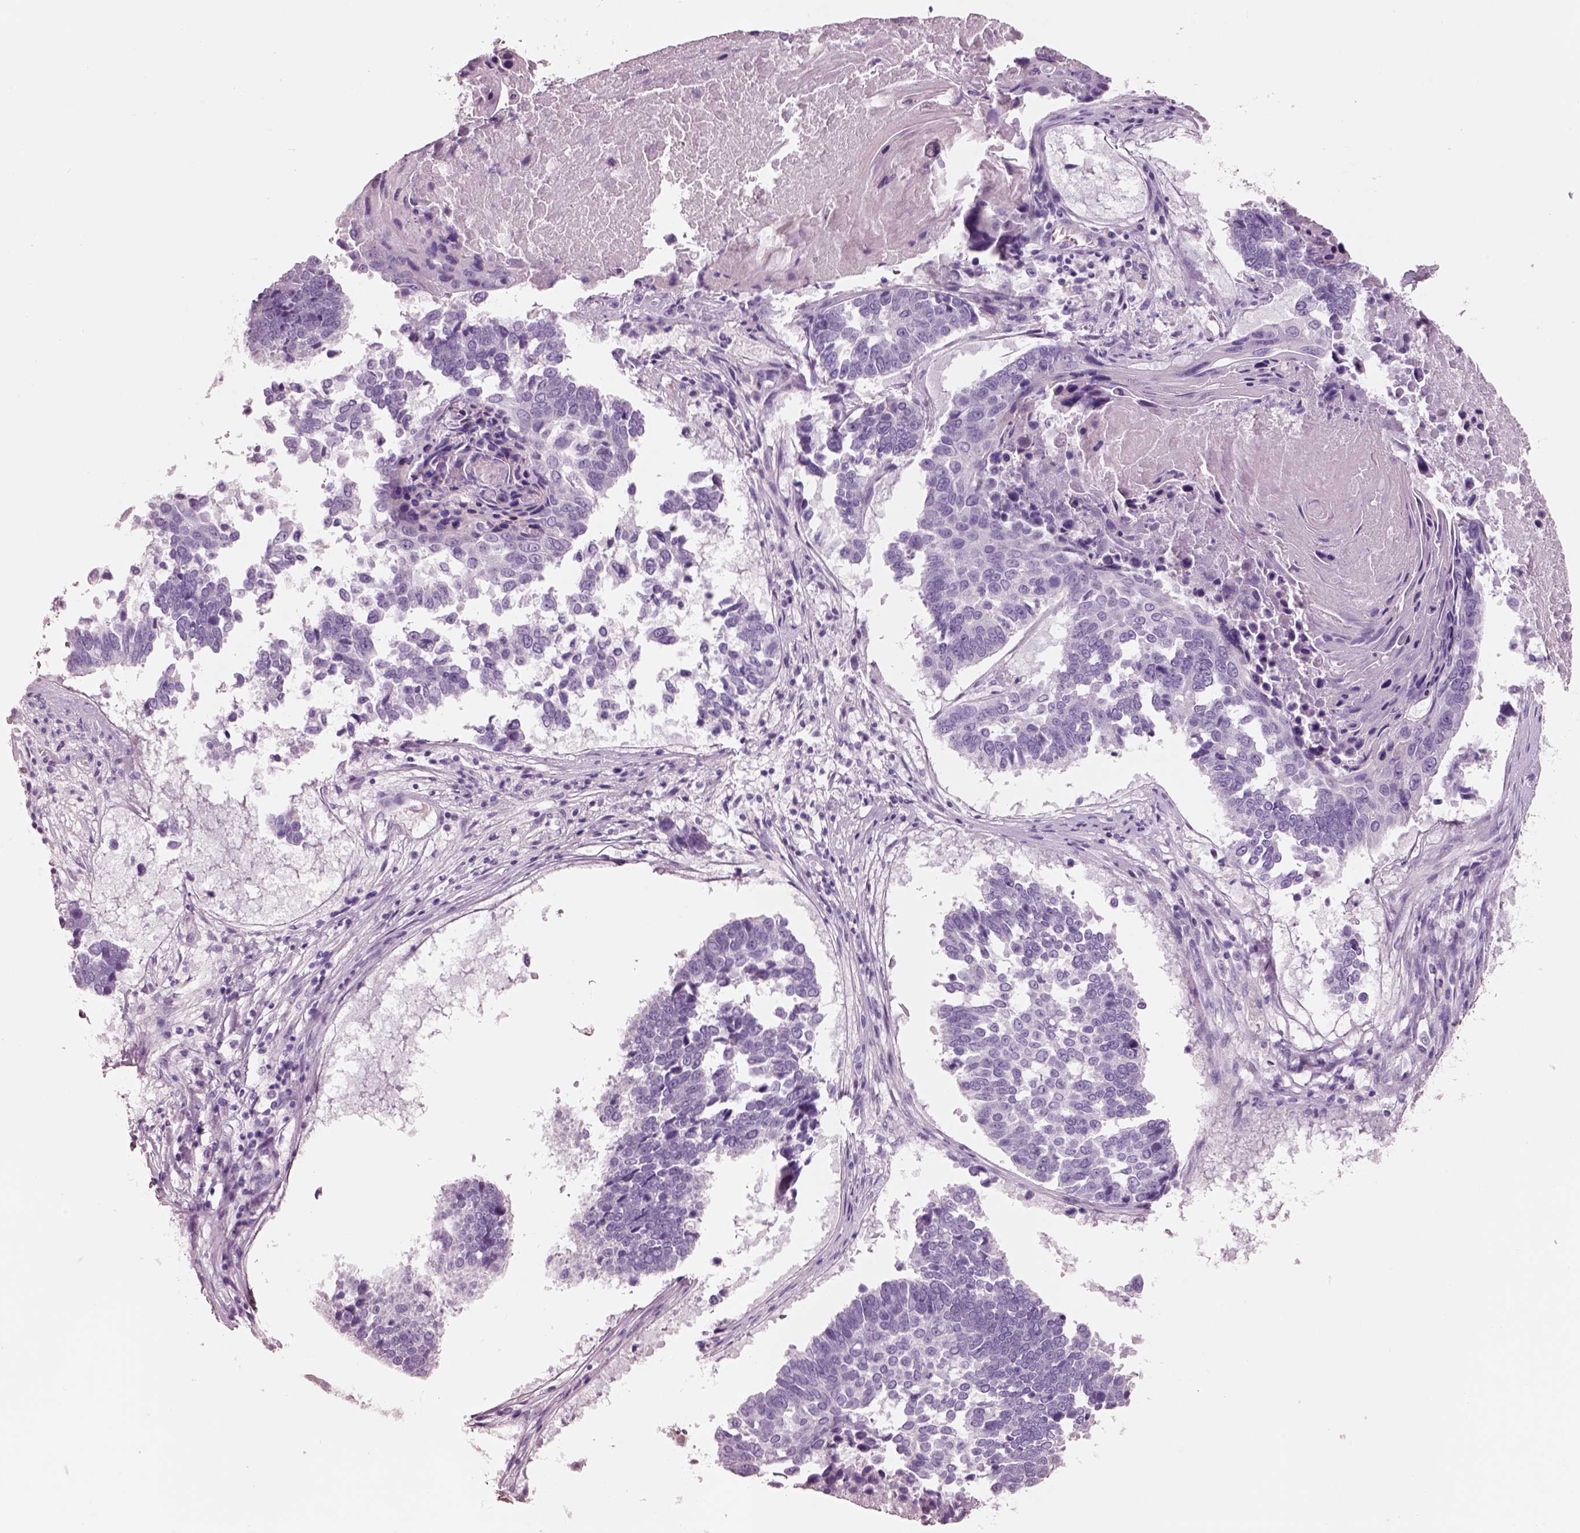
{"staining": {"intensity": "negative", "quantity": "none", "location": "none"}, "tissue": "lung cancer", "cell_type": "Tumor cells", "image_type": "cancer", "snomed": [{"axis": "morphology", "description": "Squamous cell carcinoma, NOS"}, {"axis": "topography", "description": "Lung"}], "caption": "Tumor cells show no significant protein expression in lung cancer (squamous cell carcinoma).", "gene": "PNOC", "patient": {"sex": "male", "age": 73}}